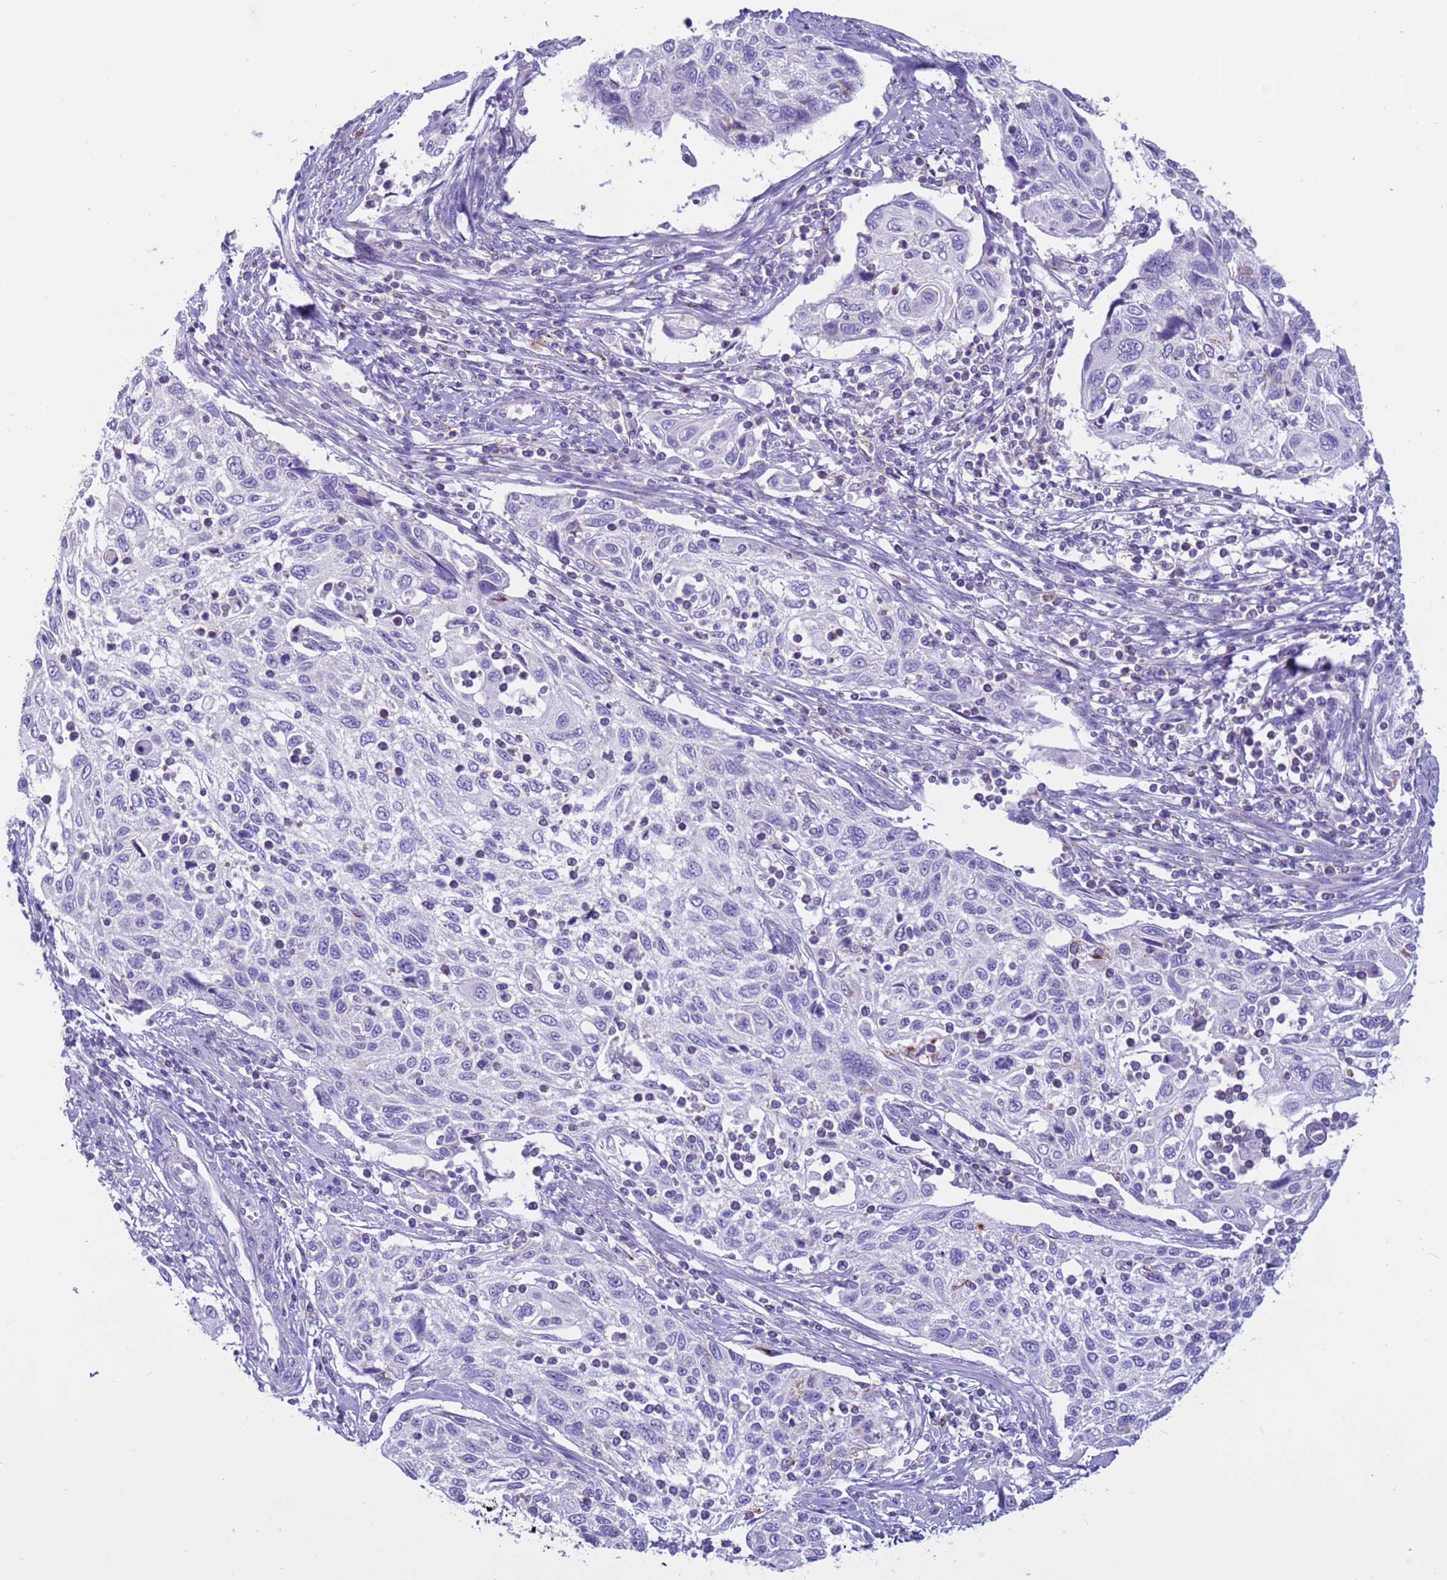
{"staining": {"intensity": "negative", "quantity": "none", "location": "none"}, "tissue": "cervical cancer", "cell_type": "Tumor cells", "image_type": "cancer", "snomed": [{"axis": "morphology", "description": "Squamous cell carcinoma, NOS"}, {"axis": "topography", "description": "Cervix"}], "caption": "IHC of cervical cancer (squamous cell carcinoma) displays no staining in tumor cells. (DAB immunohistochemistry (IHC) with hematoxylin counter stain).", "gene": "PDE10A", "patient": {"sex": "female", "age": 70}}